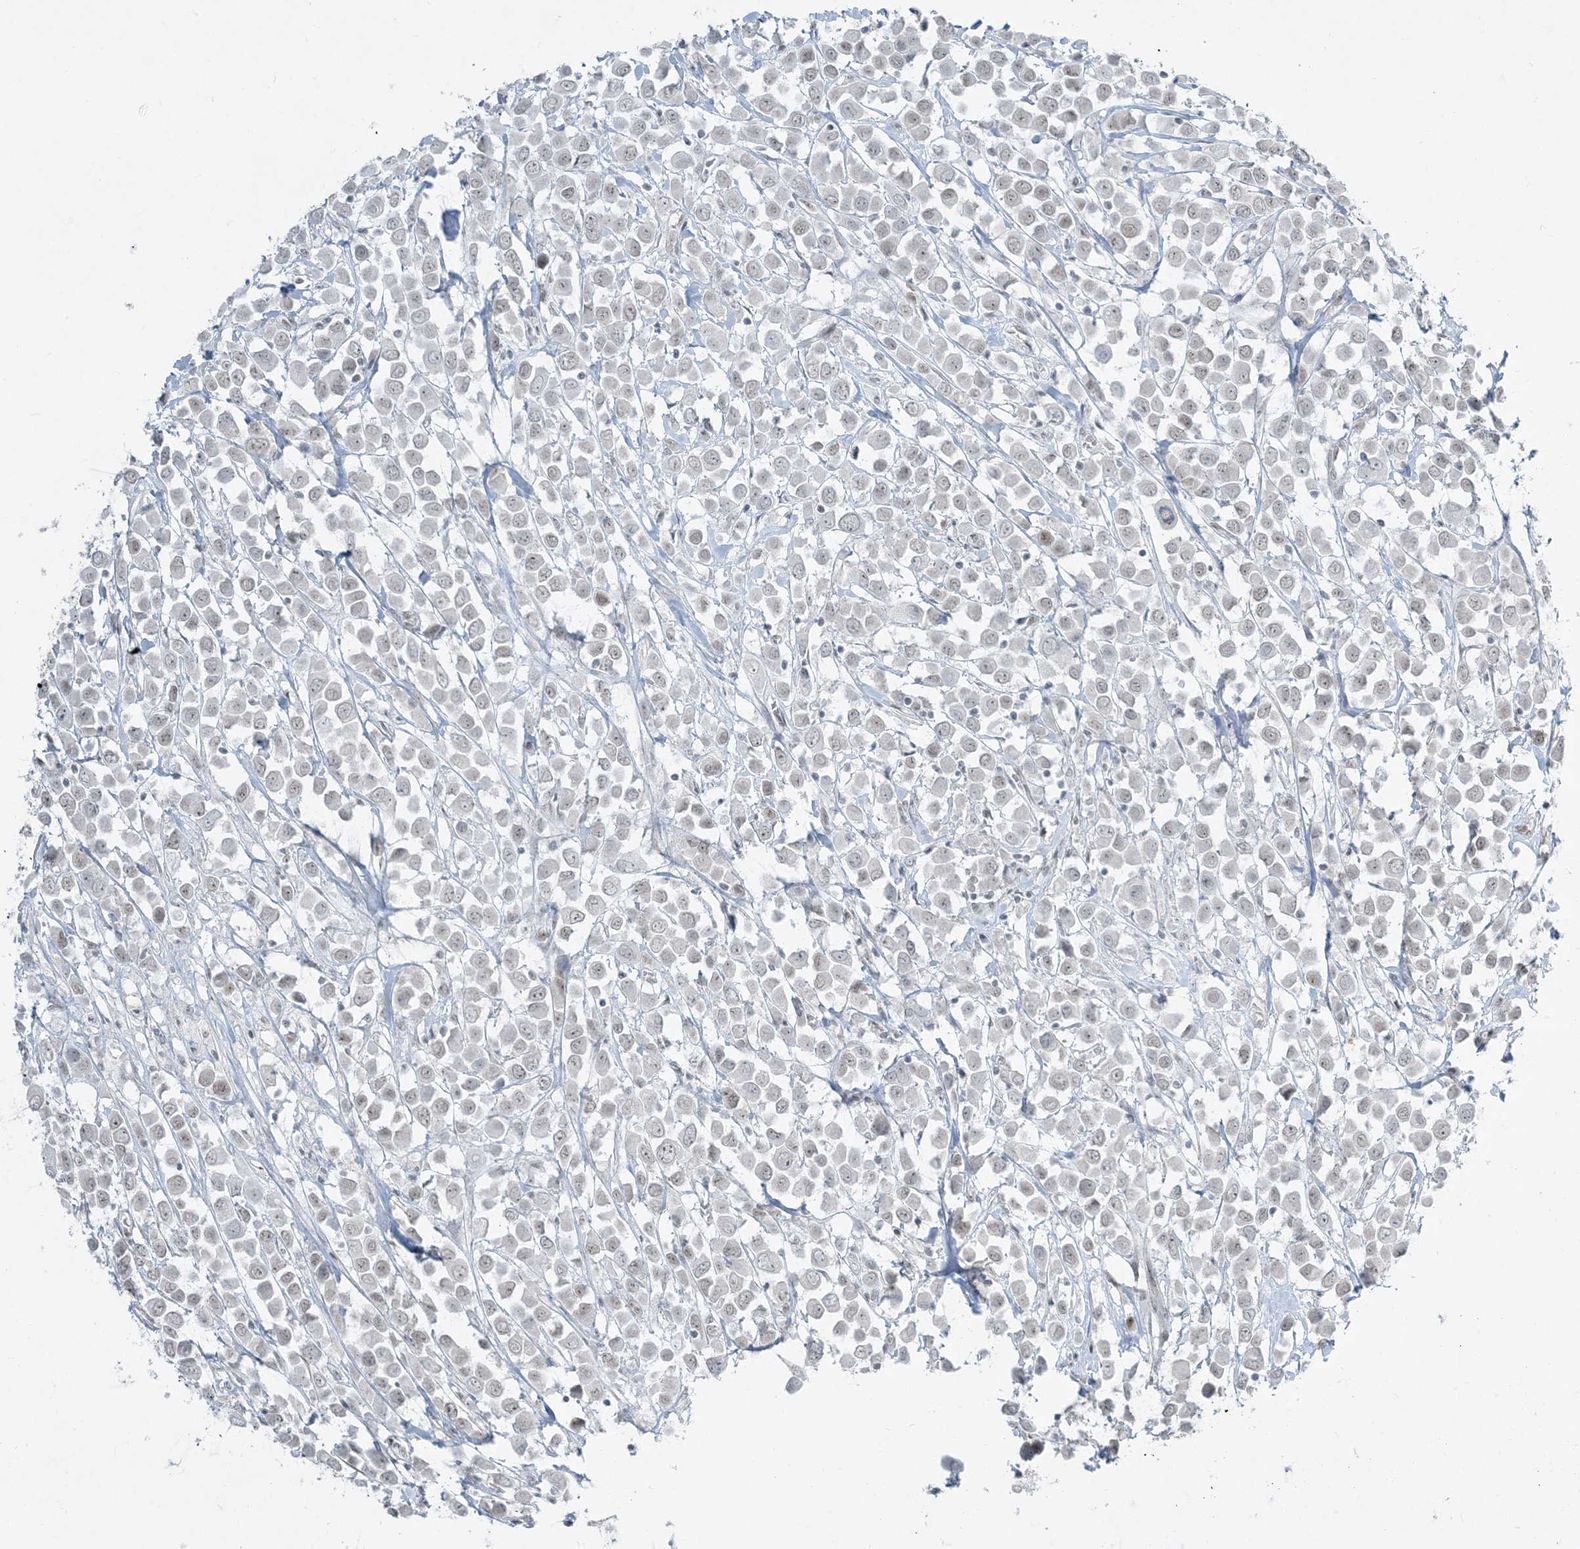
{"staining": {"intensity": "weak", "quantity": "<25%", "location": "nuclear"}, "tissue": "breast cancer", "cell_type": "Tumor cells", "image_type": "cancer", "snomed": [{"axis": "morphology", "description": "Duct carcinoma"}, {"axis": "topography", "description": "Breast"}], "caption": "DAB (3,3'-diaminobenzidine) immunohistochemical staining of human breast cancer exhibits no significant positivity in tumor cells.", "gene": "ZNF787", "patient": {"sex": "female", "age": 61}}